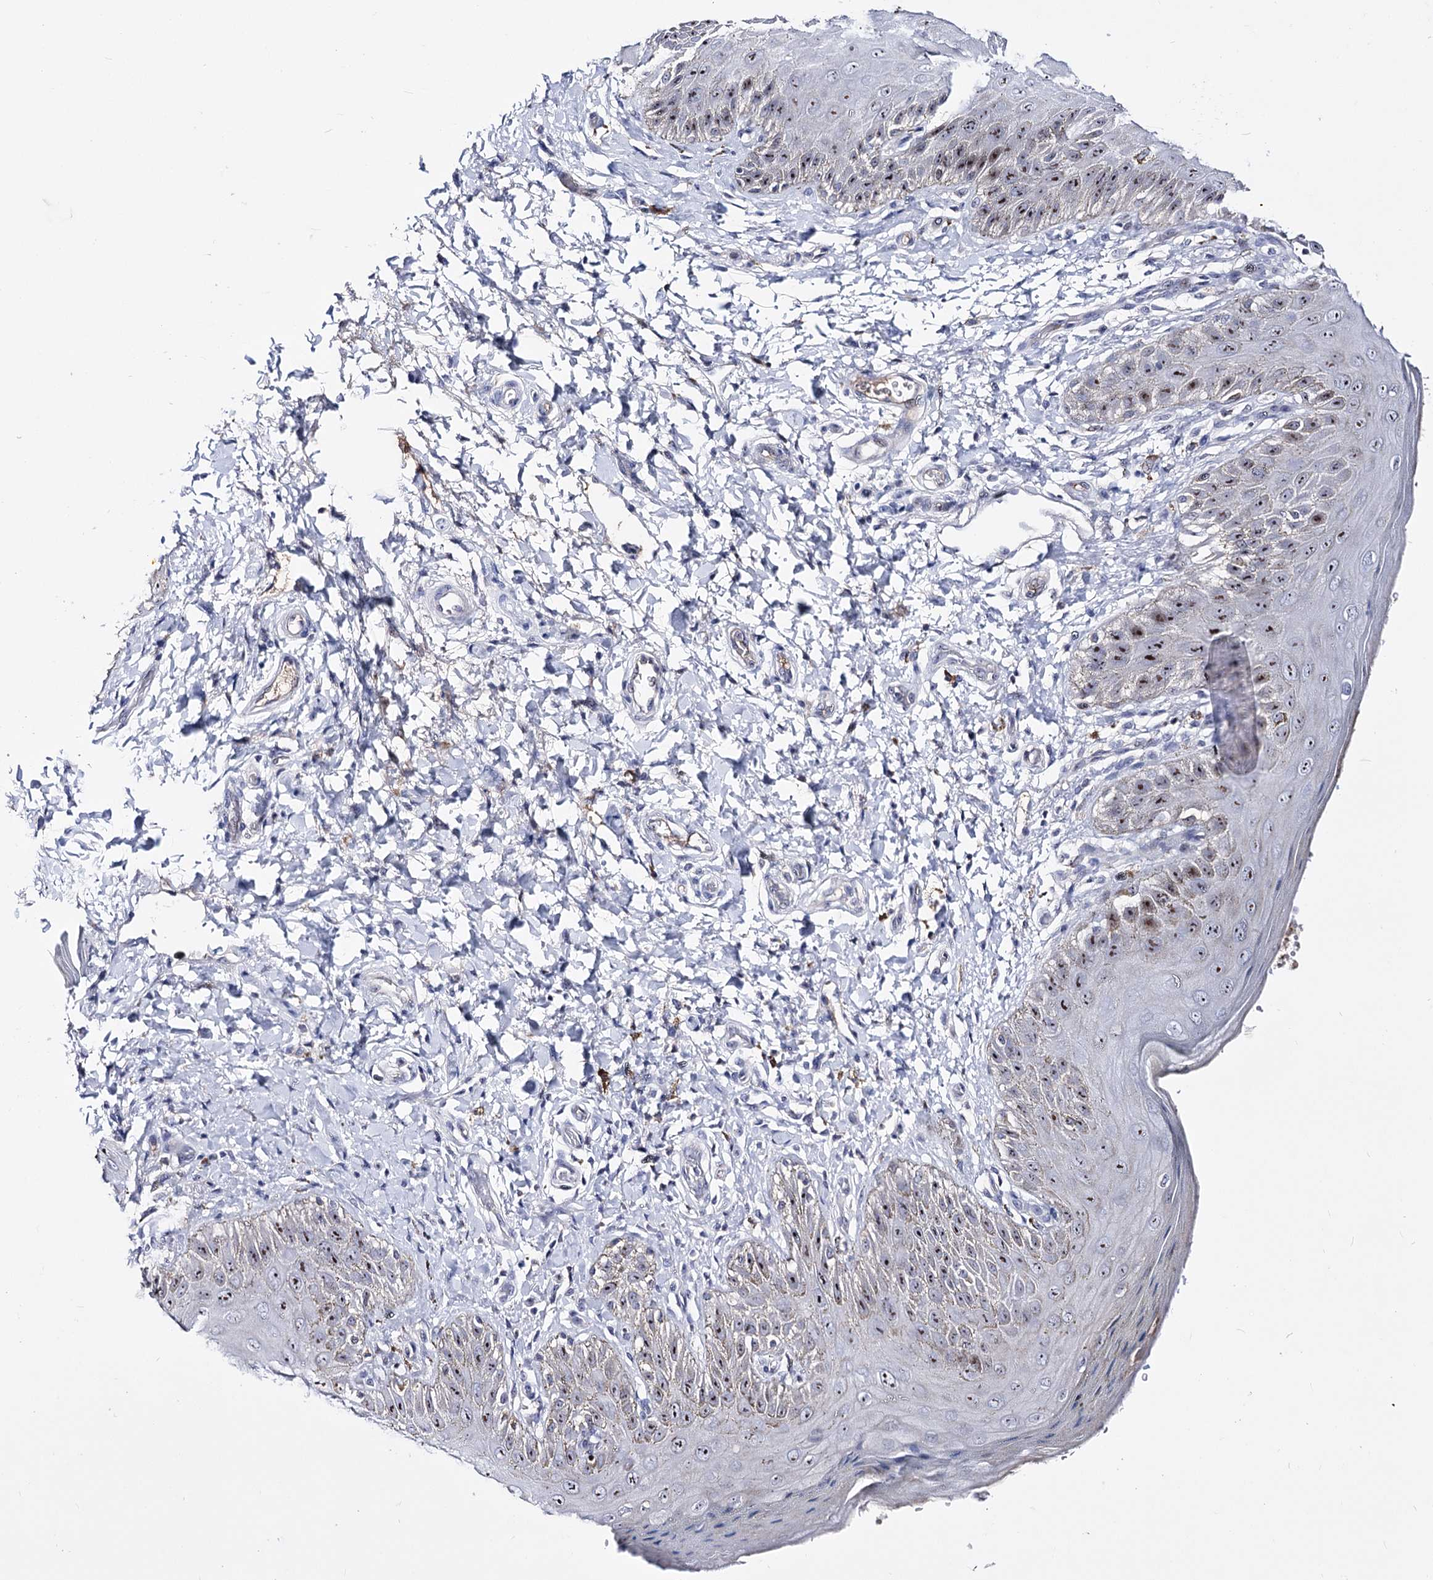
{"staining": {"intensity": "moderate", "quantity": "25%-75%", "location": "nuclear"}, "tissue": "skin", "cell_type": "Epidermal cells", "image_type": "normal", "snomed": [{"axis": "morphology", "description": "Normal tissue, NOS"}, {"axis": "topography", "description": "Anal"}], "caption": "About 25%-75% of epidermal cells in normal skin reveal moderate nuclear protein expression as visualized by brown immunohistochemical staining.", "gene": "PCGF5", "patient": {"sex": "male", "age": 44}}